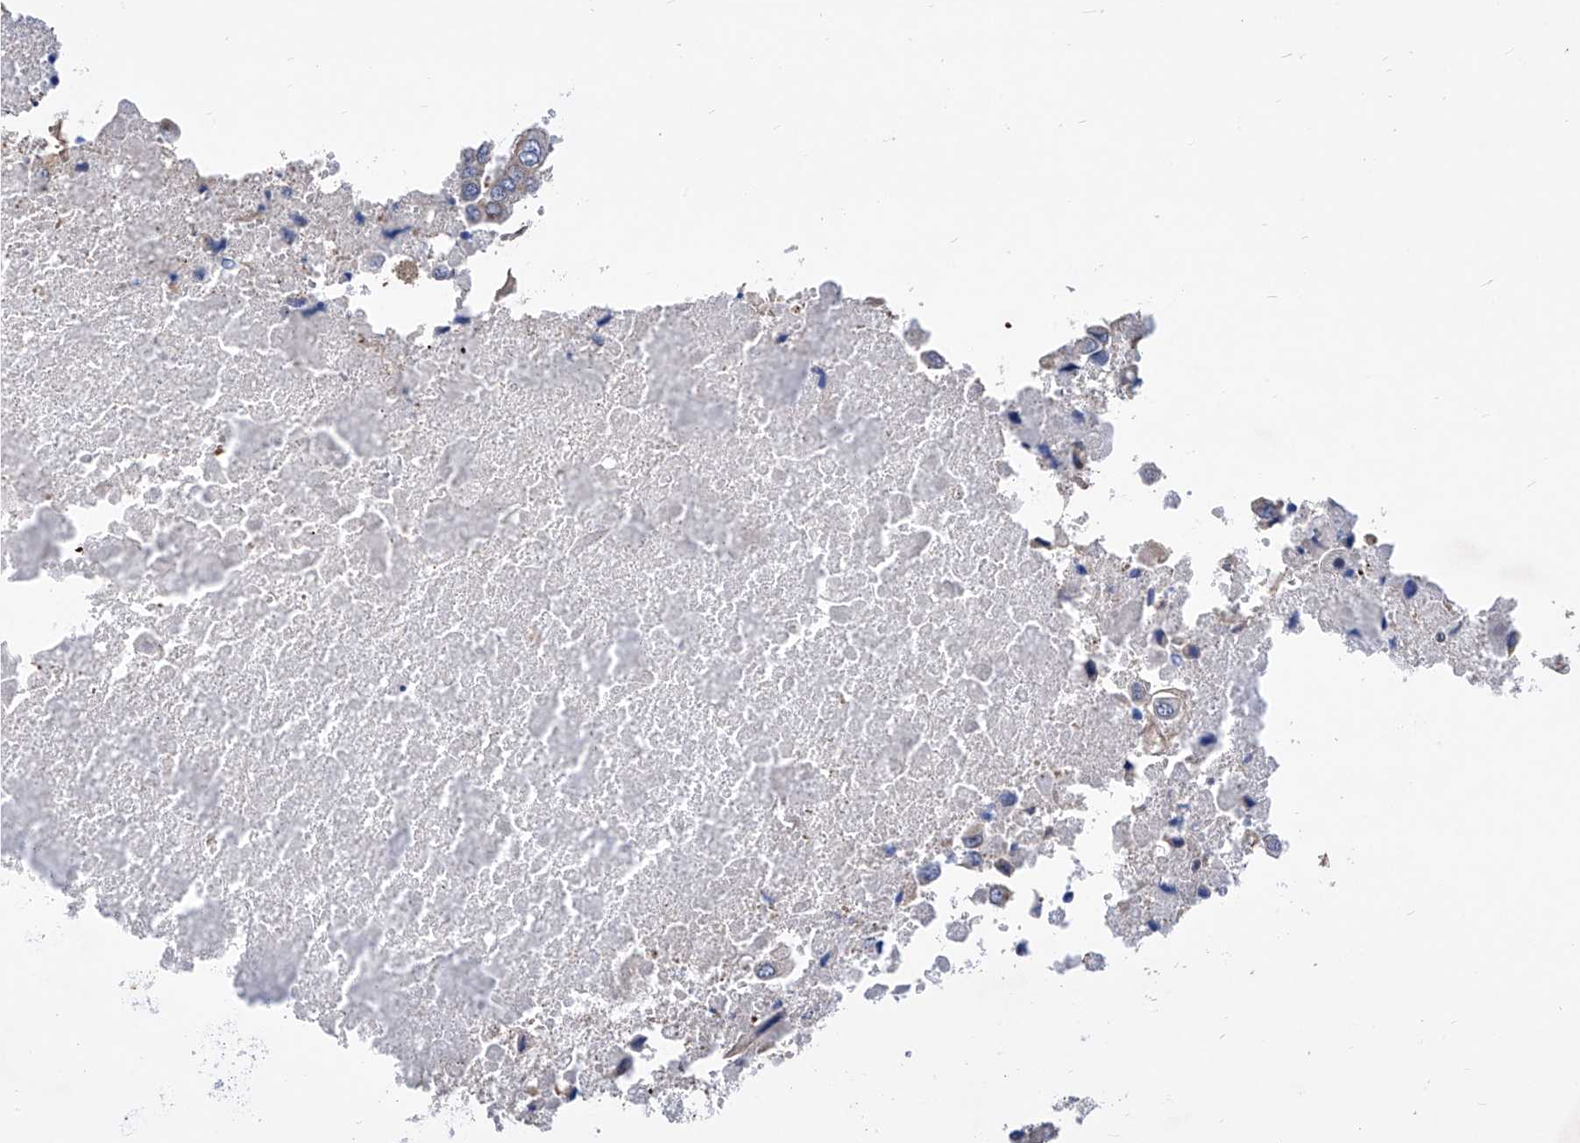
{"staining": {"intensity": "negative", "quantity": "none", "location": "none"}, "tissue": "urothelial cancer", "cell_type": "Tumor cells", "image_type": "cancer", "snomed": [{"axis": "morphology", "description": "Urothelial carcinoma, High grade"}, {"axis": "topography", "description": "Urinary bladder"}], "caption": "IHC of human urothelial carcinoma (high-grade) shows no staining in tumor cells.", "gene": "KIFC2", "patient": {"sex": "male", "age": 64}}